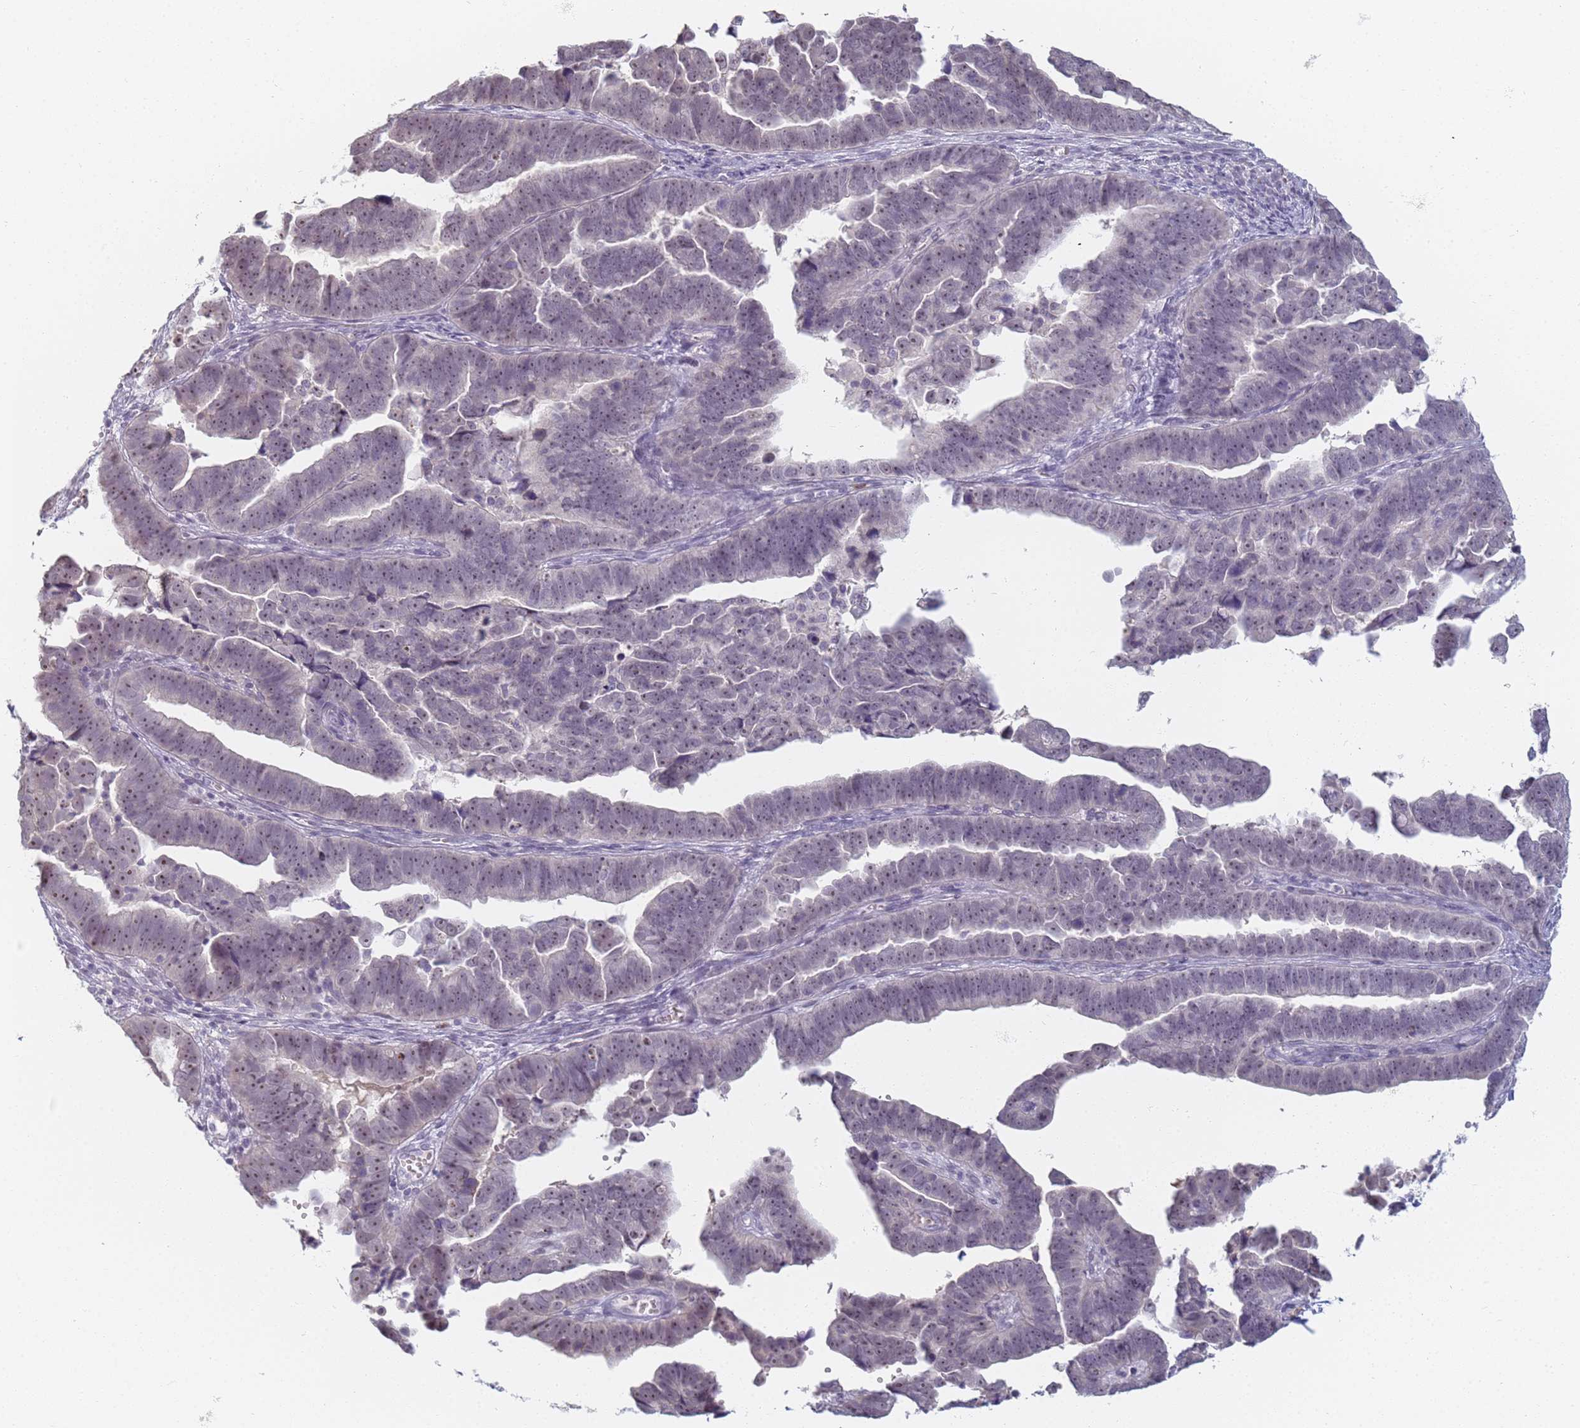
{"staining": {"intensity": "weak", "quantity": "25%-75%", "location": "nuclear"}, "tissue": "endometrial cancer", "cell_type": "Tumor cells", "image_type": "cancer", "snomed": [{"axis": "morphology", "description": "Adenocarcinoma, NOS"}, {"axis": "topography", "description": "Endometrium"}], "caption": "Protein staining of adenocarcinoma (endometrial) tissue demonstrates weak nuclear expression in approximately 25%-75% of tumor cells.", "gene": "SLC38A9", "patient": {"sex": "female", "age": 75}}